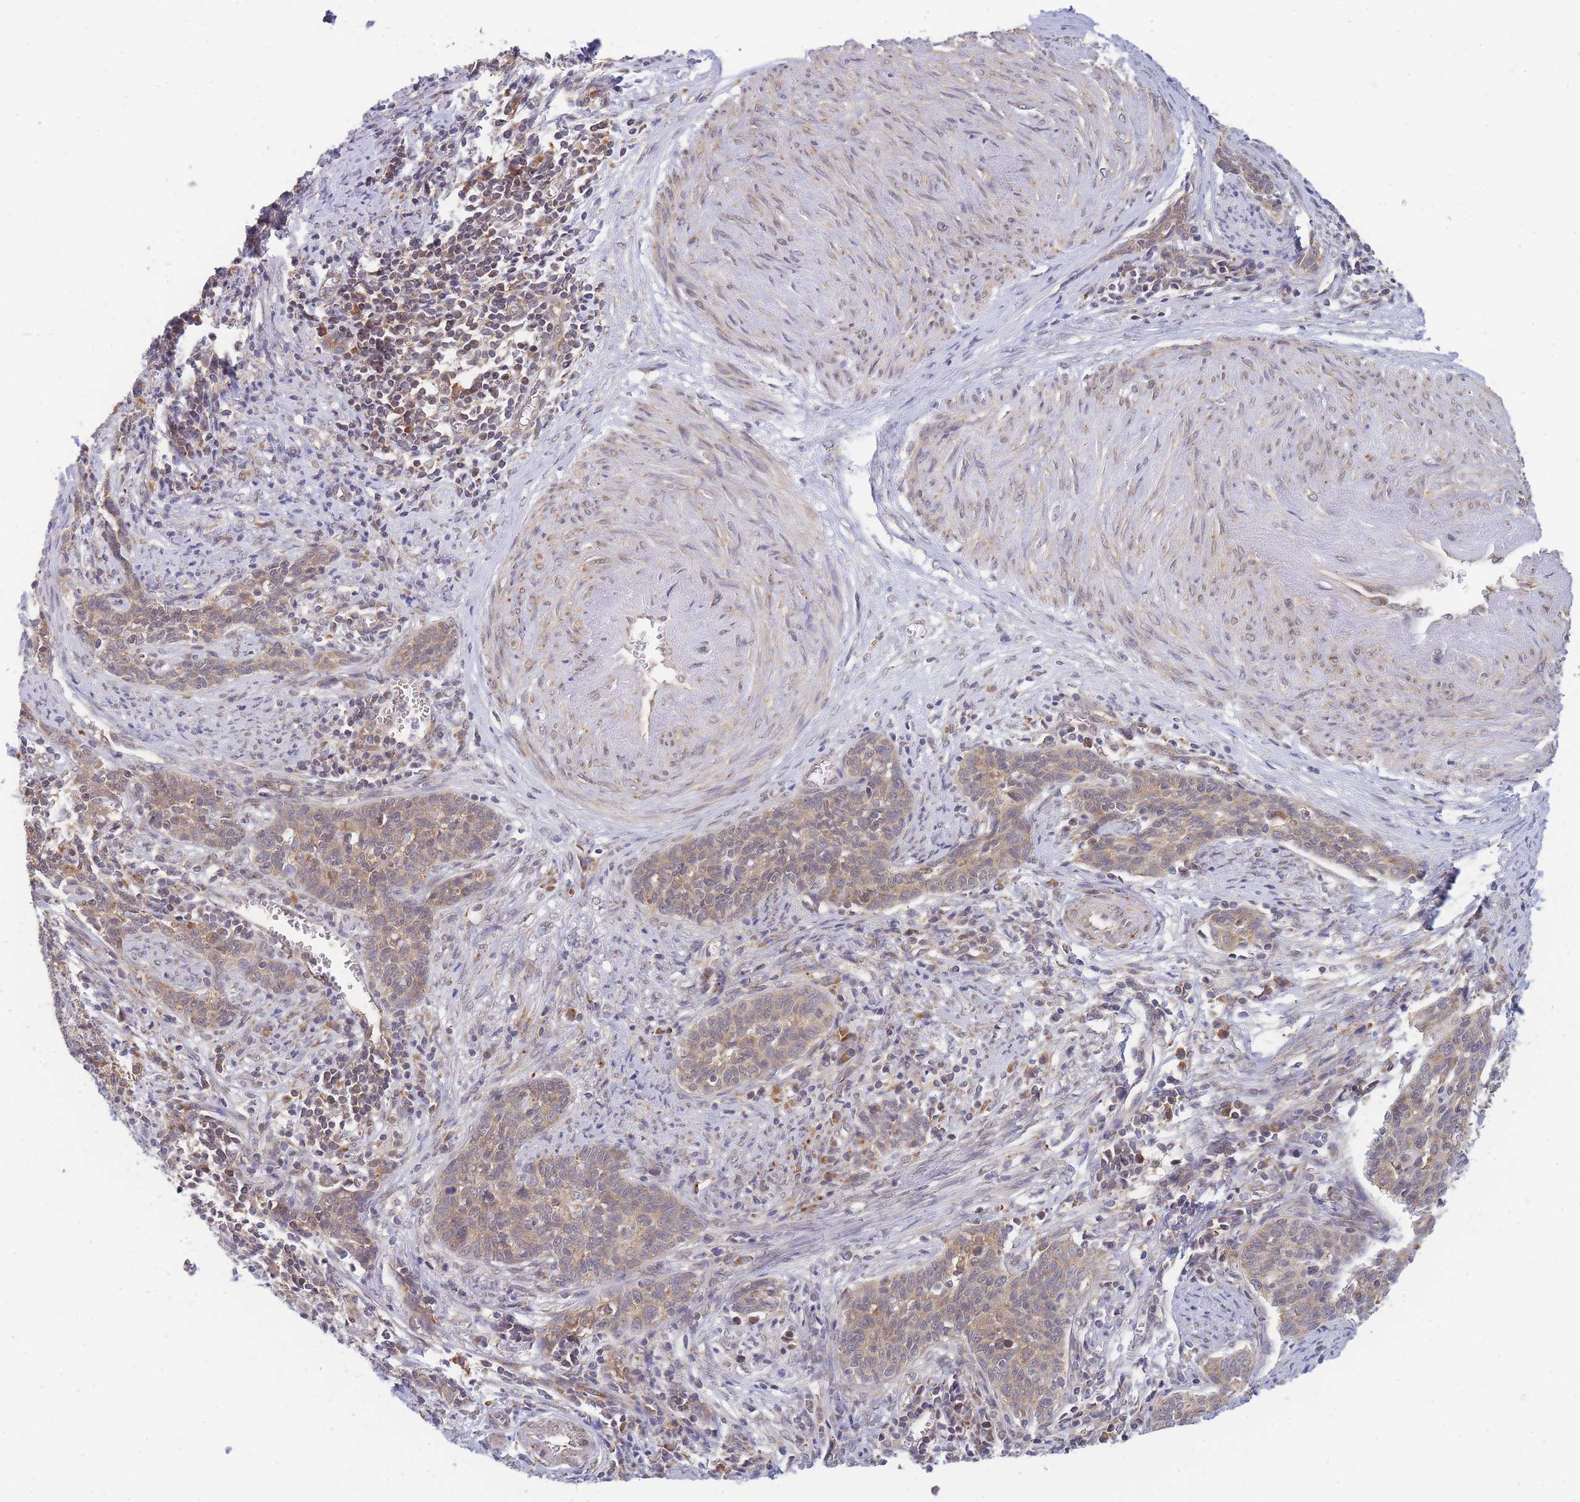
{"staining": {"intensity": "weak", "quantity": "25%-75%", "location": "cytoplasmic/membranous"}, "tissue": "cervical cancer", "cell_type": "Tumor cells", "image_type": "cancer", "snomed": [{"axis": "morphology", "description": "Squamous cell carcinoma, NOS"}, {"axis": "topography", "description": "Cervix"}], "caption": "Cervical squamous cell carcinoma was stained to show a protein in brown. There is low levels of weak cytoplasmic/membranous staining in approximately 25%-75% of tumor cells.", "gene": "MRPL23", "patient": {"sex": "female", "age": 39}}